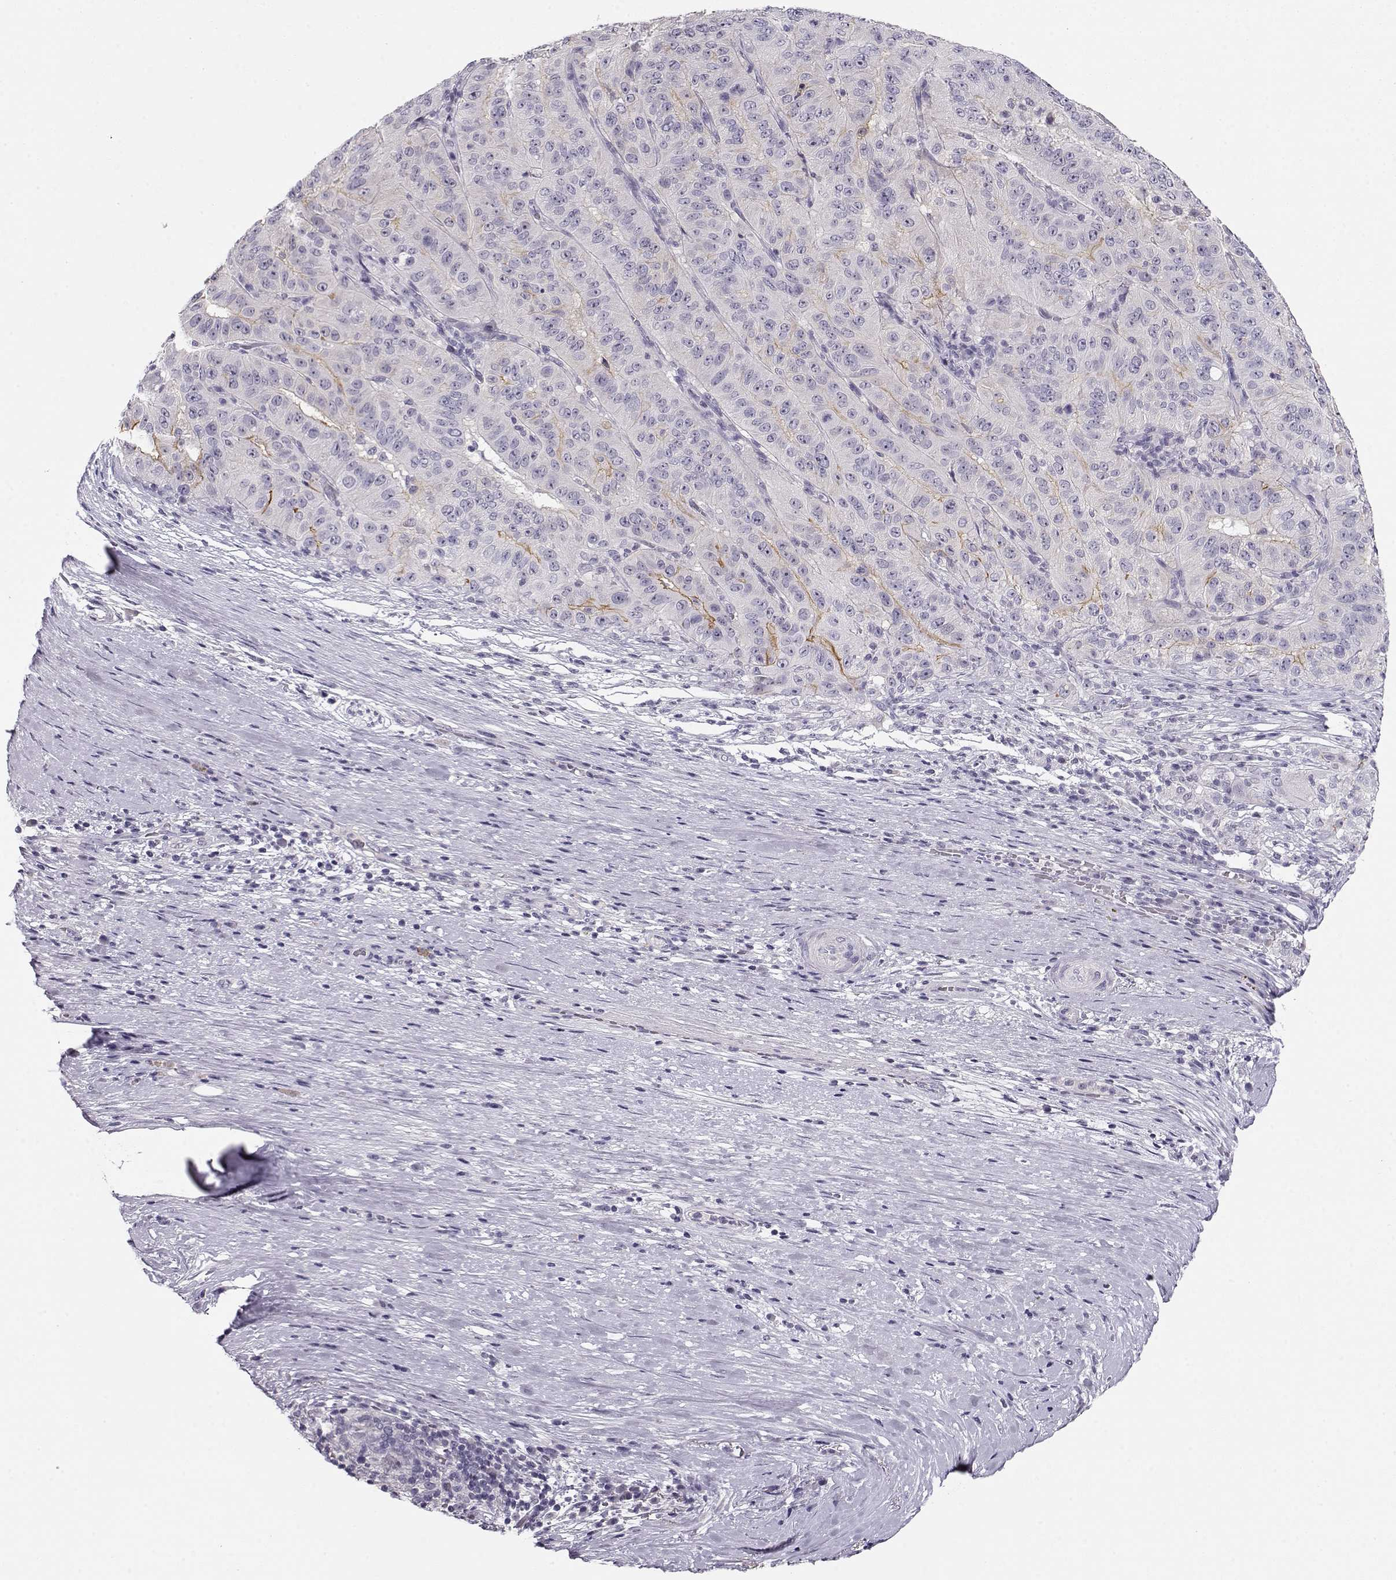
{"staining": {"intensity": "moderate", "quantity": "<25%", "location": "cytoplasmic/membranous"}, "tissue": "pancreatic cancer", "cell_type": "Tumor cells", "image_type": "cancer", "snomed": [{"axis": "morphology", "description": "Adenocarcinoma, NOS"}, {"axis": "topography", "description": "Pancreas"}], "caption": "Immunohistochemistry image of neoplastic tissue: human pancreatic adenocarcinoma stained using immunohistochemistry exhibits low levels of moderate protein expression localized specifically in the cytoplasmic/membranous of tumor cells, appearing as a cytoplasmic/membranous brown color.", "gene": "CRX", "patient": {"sex": "male", "age": 63}}